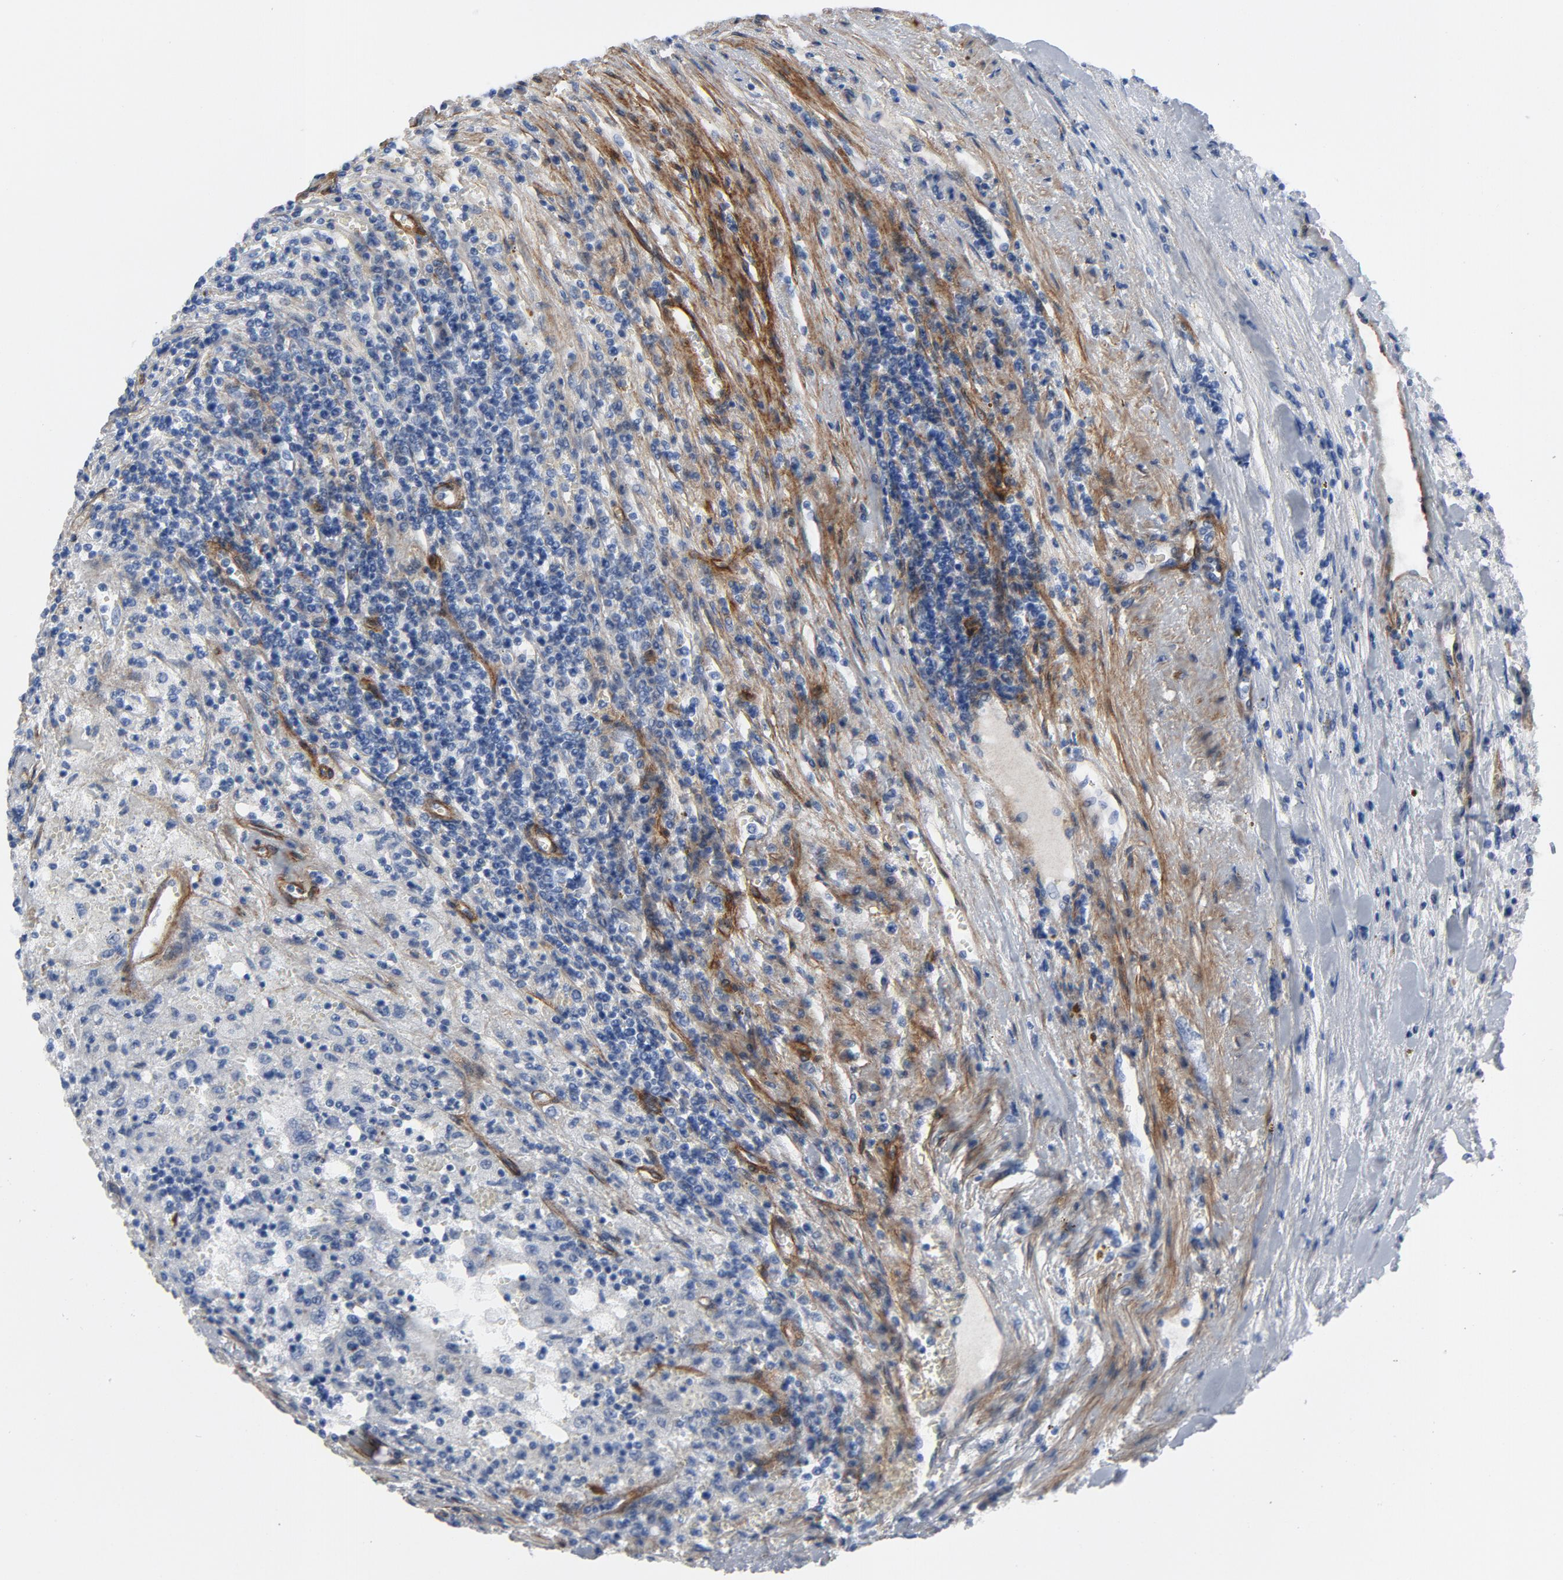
{"staining": {"intensity": "negative", "quantity": "none", "location": "none"}, "tissue": "renal cancer", "cell_type": "Tumor cells", "image_type": "cancer", "snomed": [{"axis": "morphology", "description": "Normal tissue, NOS"}, {"axis": "morphology", "description": "Adenocarcinoma, NOS"}, {"axis": "topography", "description": "Kidney"}], "caption": "Renal adenocarcinoma was stained to show a protein in brown. There is no significant staining in tumor cells.", "gene": "LAMC1", "patient": {"sex": "male", "age": 71}}